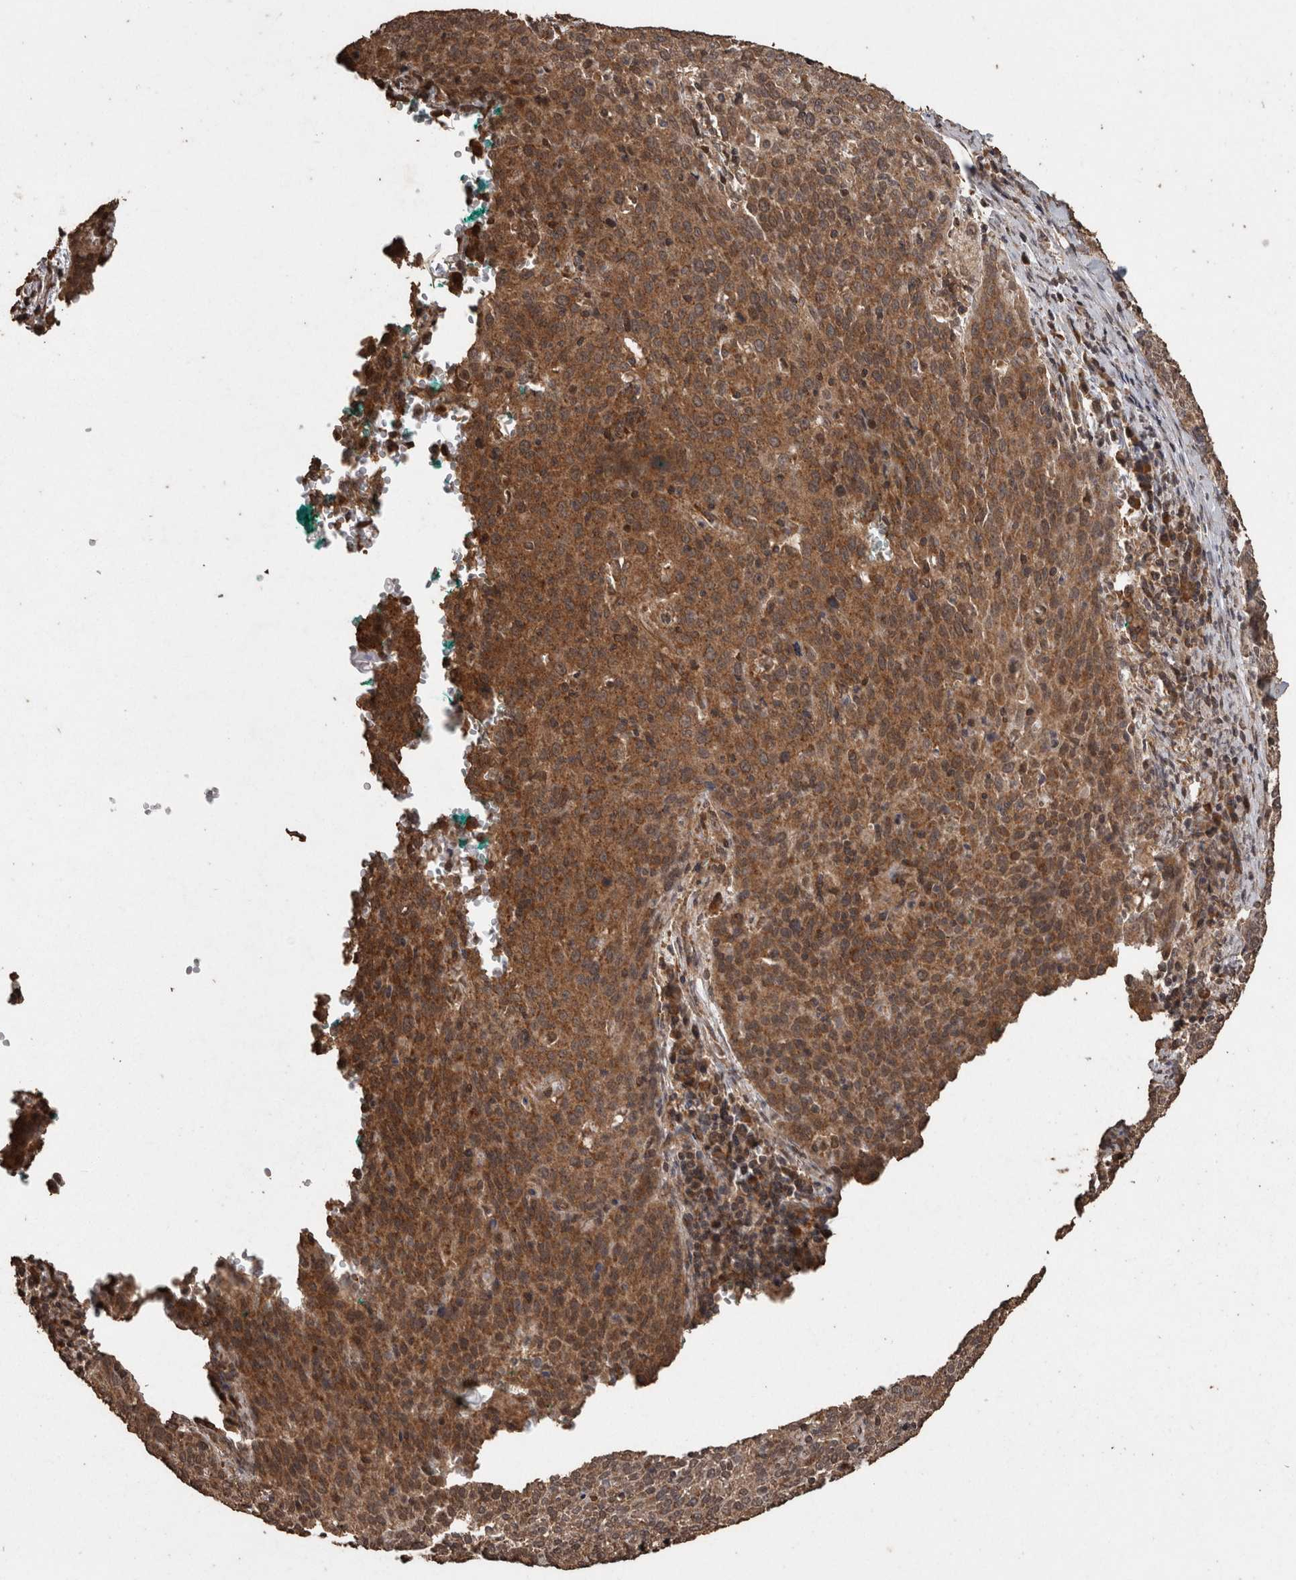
{"staining": {"intensity": "strong", "quantity": ">75%", "location": "cytoplasmic/membranous"}, "tissue": "cervical cancer", "cell_type": "Tumor cells", "image_type": "cancer", "snomed": [{"axis": "morphology", "description": "Squamous cell carcinoma, NOS"}, {"axis": "topography", "description": "Cervix"}], "caption": "Human cervical squamous cell carcinoma stained for a protein (brown) displays strong cytoplasmic/membranous positive staining in approximately >75% of tumor cells.", "gene": "PINK1", "patient": {"sex": "female", "age": 38}}